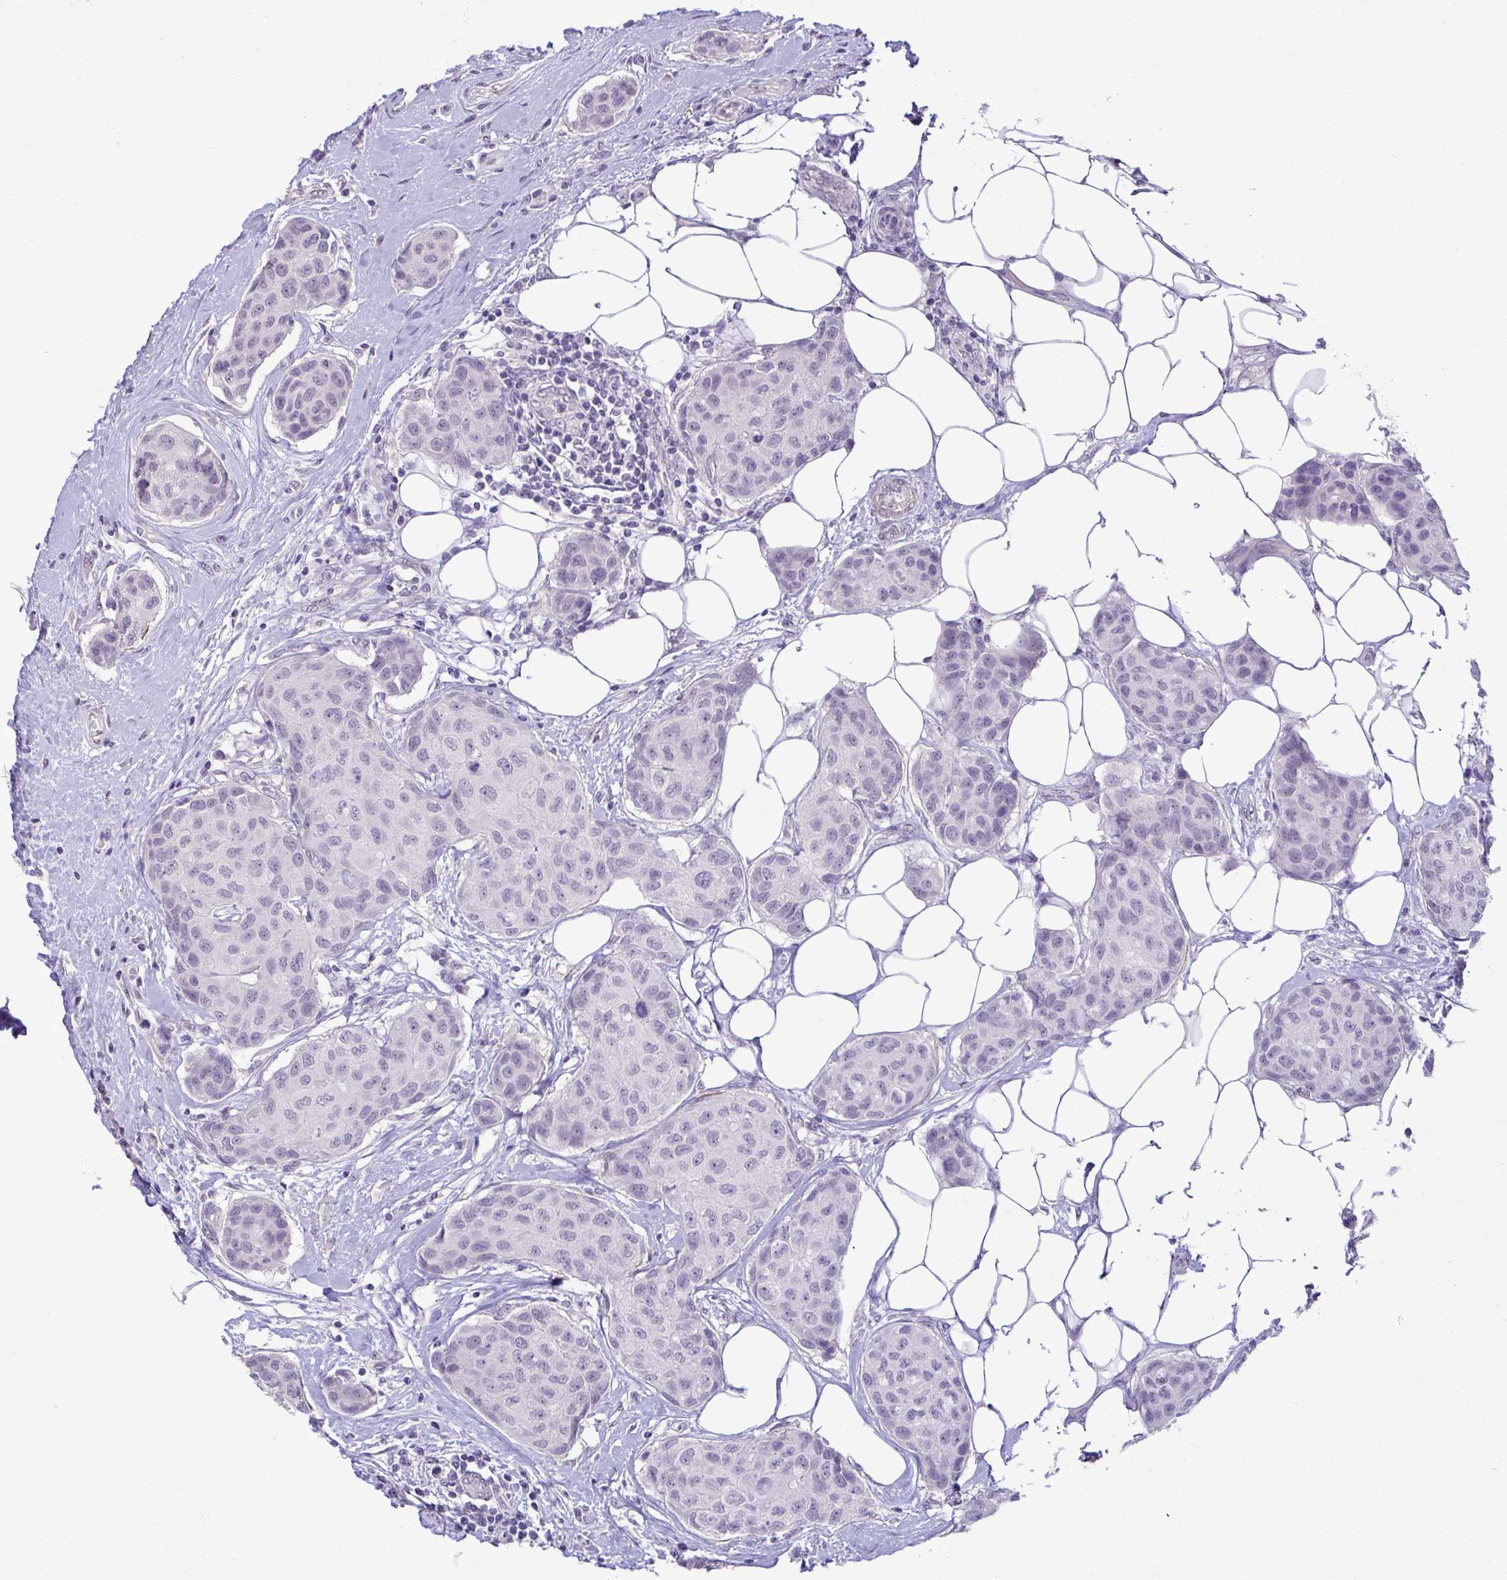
{"staining": {"intensity": "negative", "quantity": "none", "location": "none"}, "tissue": "breast cancer", "cell_type": "Tumor cells", "image_type": "cancer", "snomed": [{"axis": "morphology", "description": "Duct carcinoma"}, {"axis": "topography", "description": "Breast"}, {"axis": "topography", "description": "Lymph node"}], "caption": "High power microscopy image of an immunohistochemistry (IHC) image of breast infiltrating ductal carcinoma, revealing no significant positivity in tumor cells.", "gene": "SLC30A3", "patient": {"sex": "female", "age": 80}}